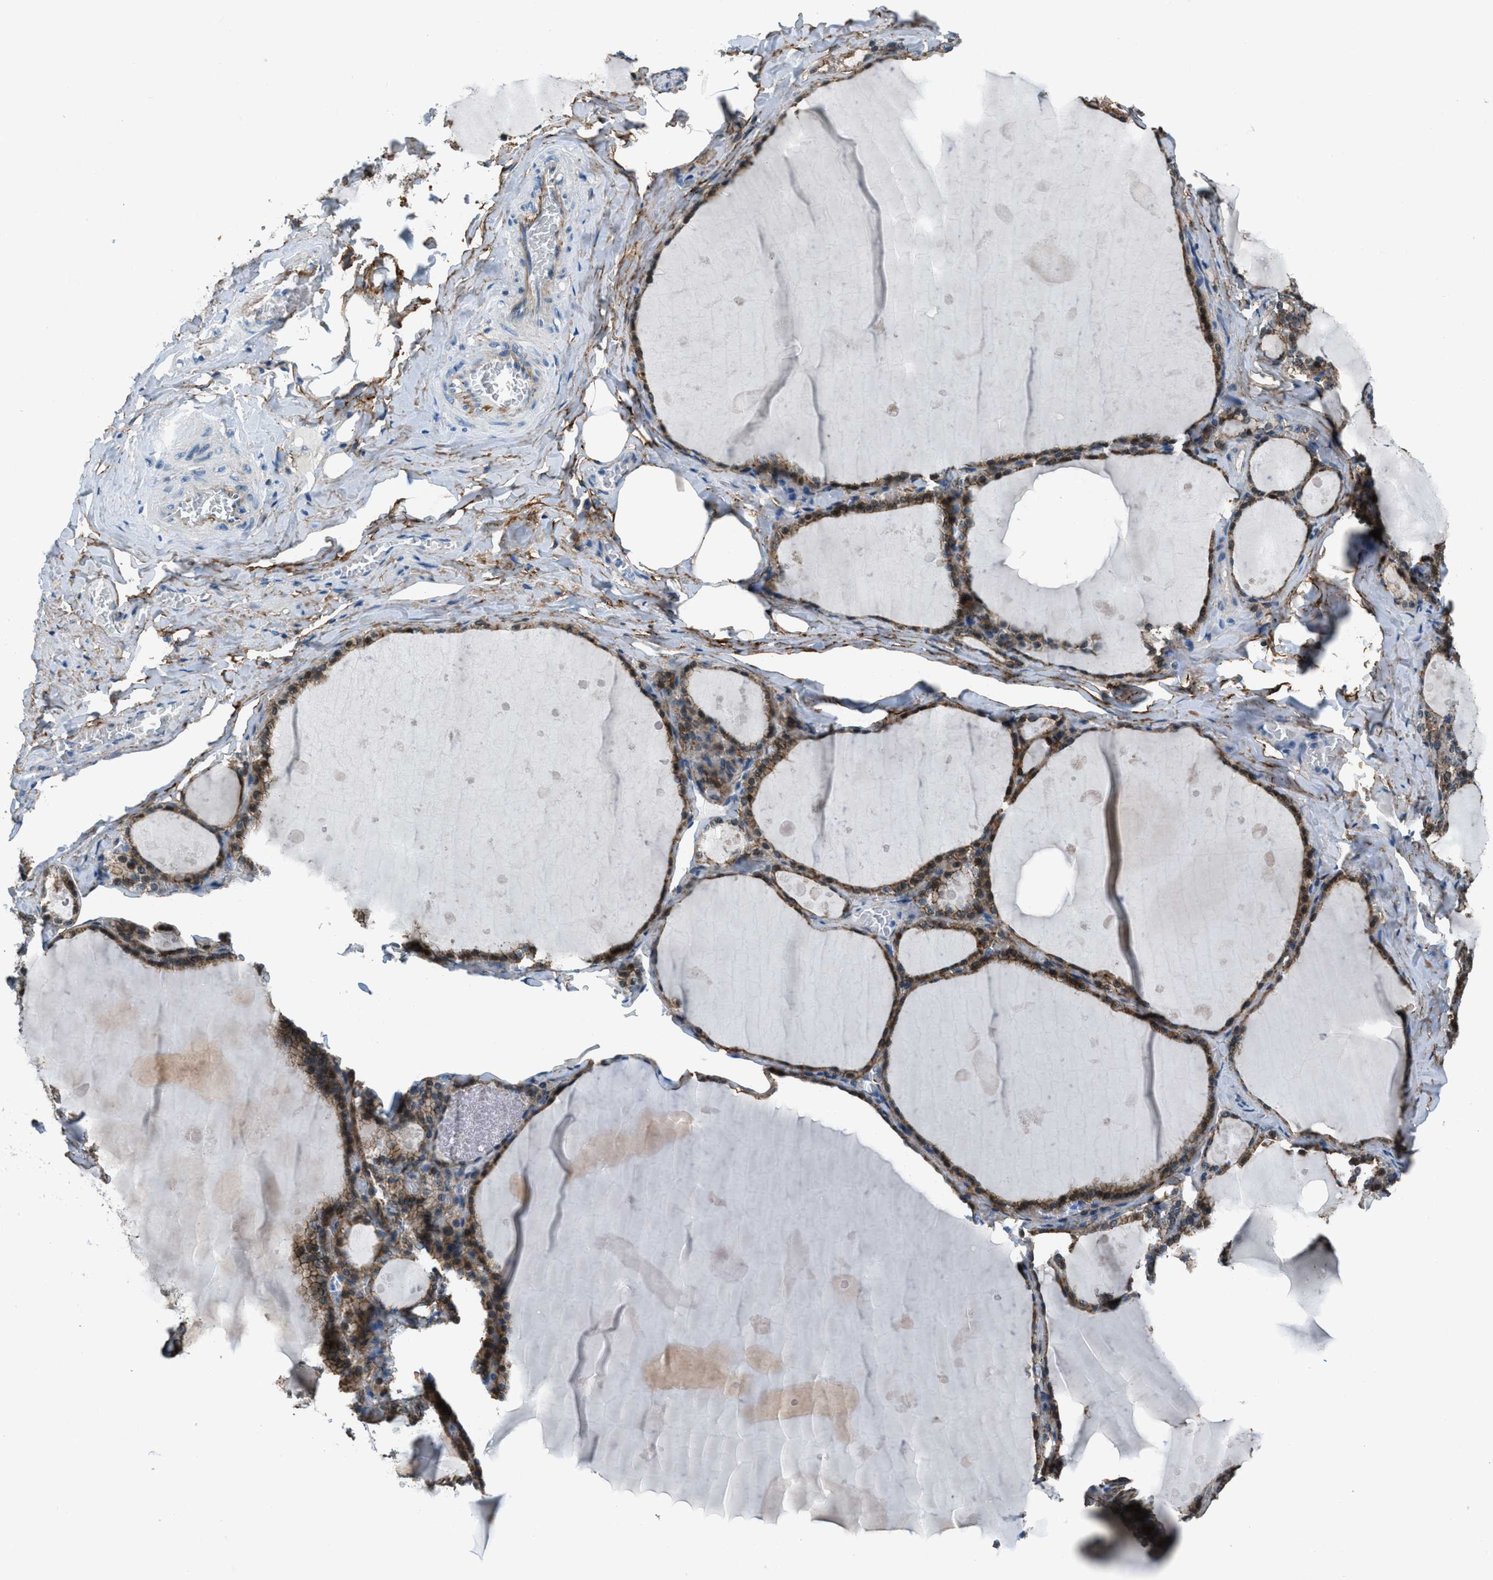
{"staining": {"intensity": "moderate", "quantity": ">75%", "location": "cytoplasmic/membranous,nuclear"}, "tissue": "thyroid gland", "cell_type": "Glandular cells", "image_type": "normal", "snomed": [{"axis": "morphology", "description": "Normal tissue, NOS"}, {"axis": "topography", "description": "Thyroid gland"}], "caption": "IHC staining of unremarkable thyroid gland, which shows medium levels of moderate cytoplasmic/membranous,nuclear positivity in approximately >75% of glandular cells indicating moderate cytoplasmic/membranous,nuclear protein expression. The staining was performed using DAB (brown) for protein detection and nuclei were counterstained in hematoxylin (blue).", "gene": "FBN1", "patient": {"sex": "male", "age": 56}}